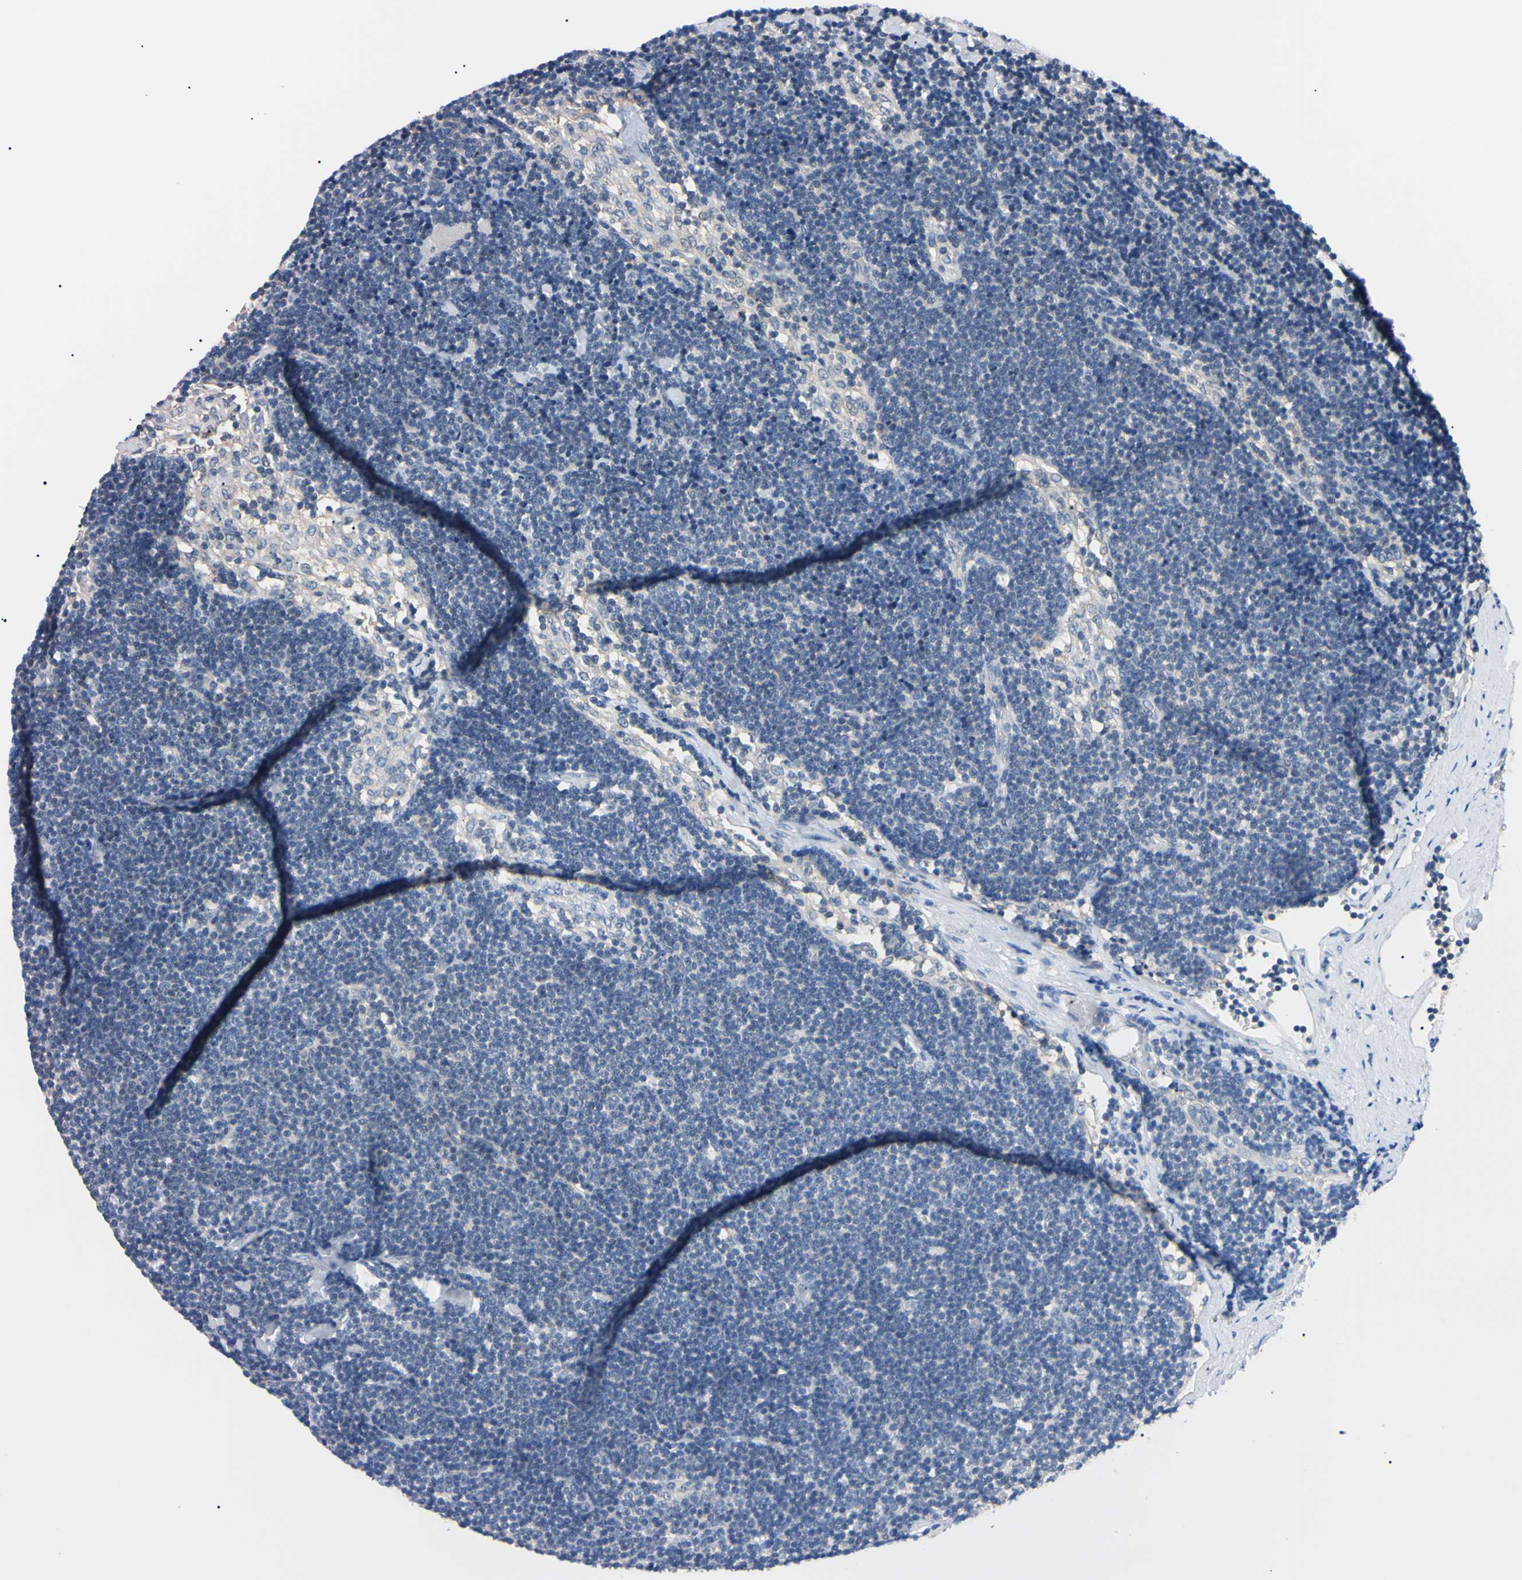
{"staining": {"intensity": "negative", "quantity": "none", "location": "none"}, "tissue": "lymph node", "cell_type": "Germinal center cells", "image_type": "normal", "snomed": [{"axis": "morphology", "description": "Normal tissue, NOS"}, {"axis": "topography", "description": "Lymph node"}], "caption": "IHC micrograph of benign lymph node: lymph node stained with DAB (3,3'-diaminobenzidine) demonstrates no significant protein positivity in germinal center cells. (Stains: DAB (3,3'-diaminobenzidine) IHC with hematoxylin counter stain, Microscopy: brightfield microscopy at high magnification).", "gene": "RARS1", "patient": {"sex": "male", "age": 63}}